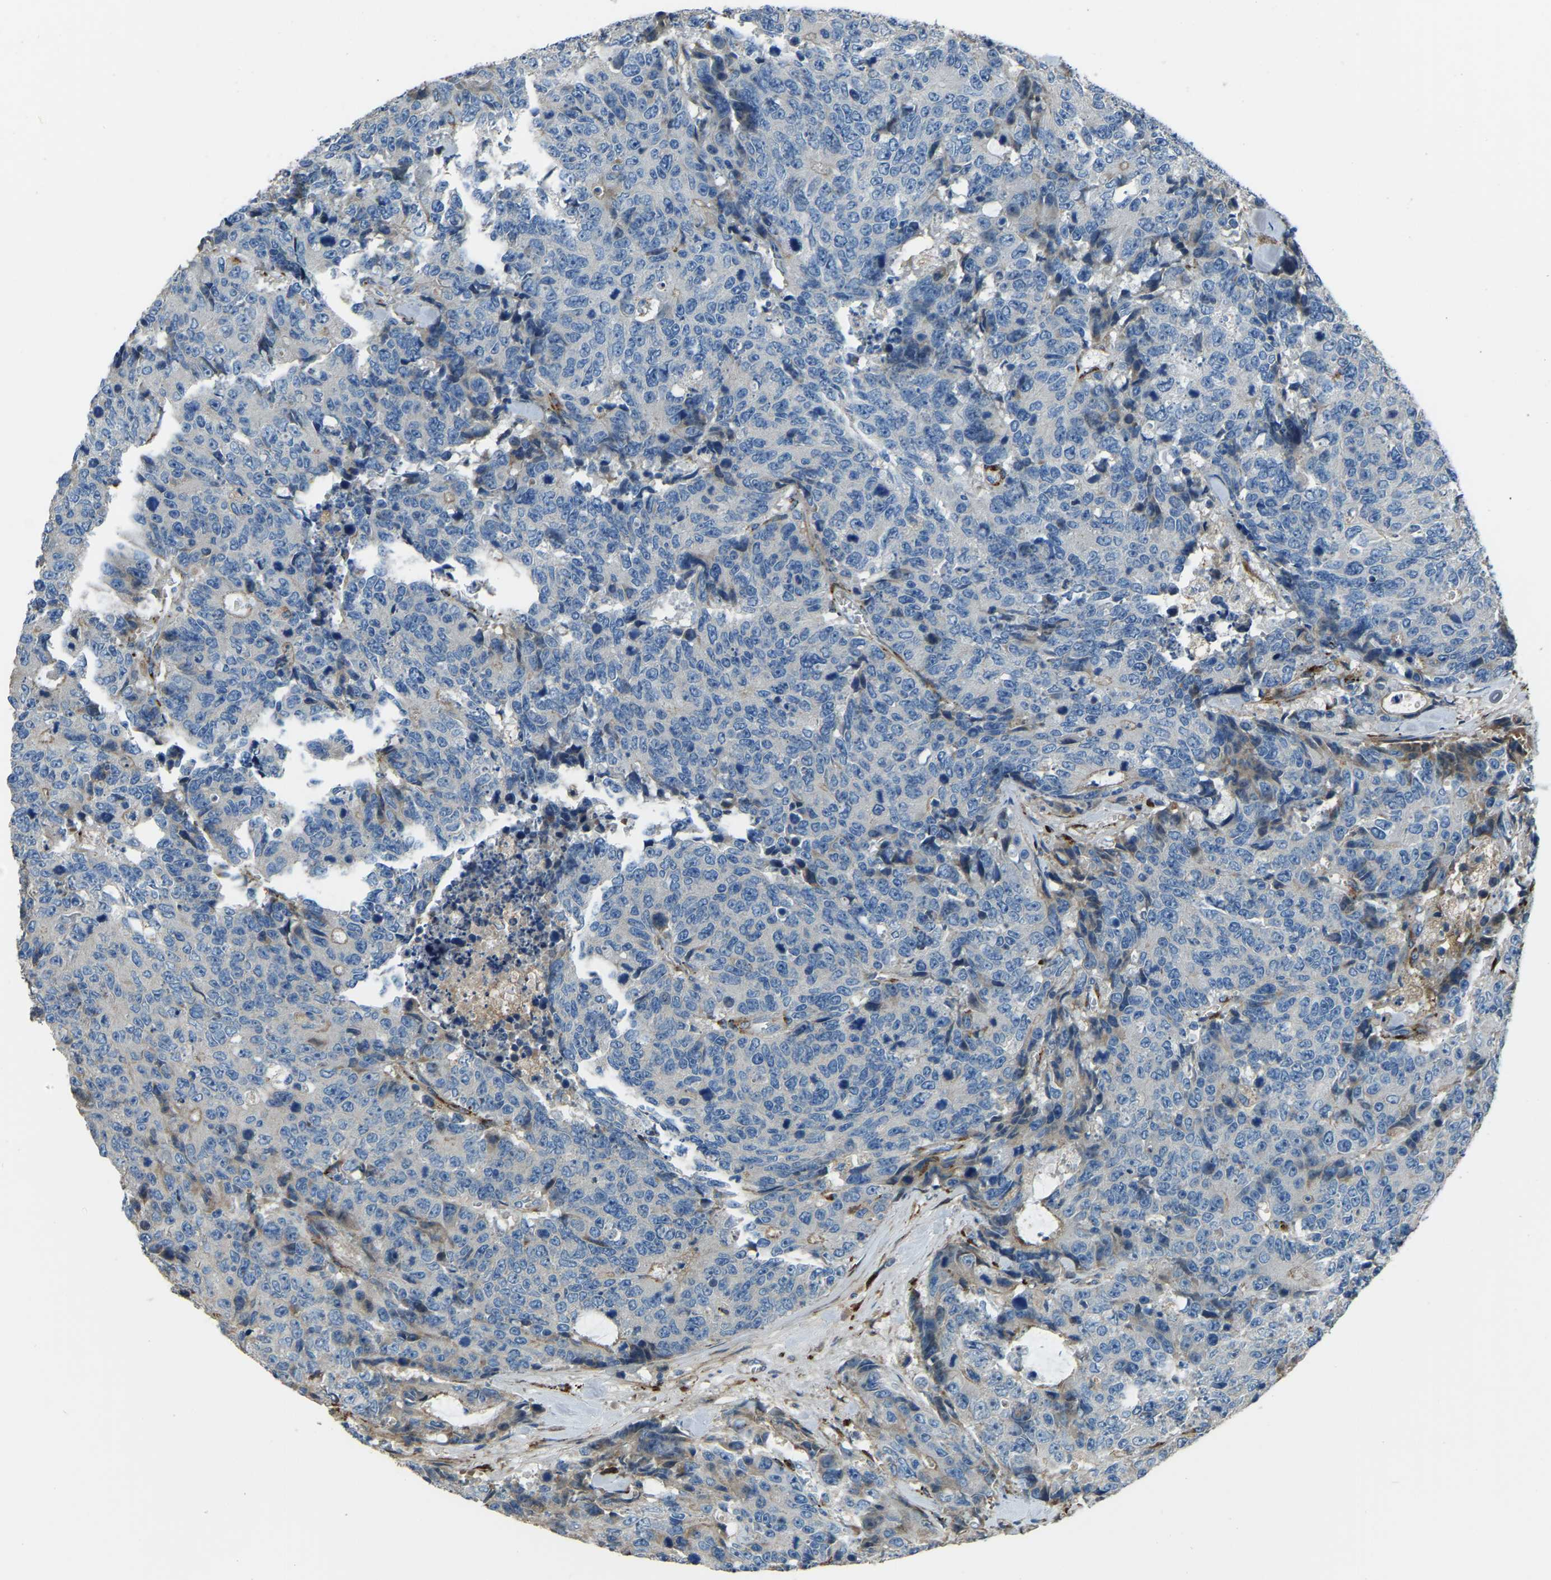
{"staining": {"intensity": "negative", "quantity": "none", "location": "none"}, "tissue": "colorectal cancer", "cell_type": "Tumor cells", "image_type": "cancer", "snomed": [{"axis": "morphology", "description": "Adenocarcinoma, NOS"}, {"axis": "topography", "description": "Colon"}], "caption": "A photomicrograph of colorectal adenocarcinoma stained for a protein displays no brown staining in tumor cells.", "gene": "COL3A1", "patient": {"sex": "female", "age": 86}}